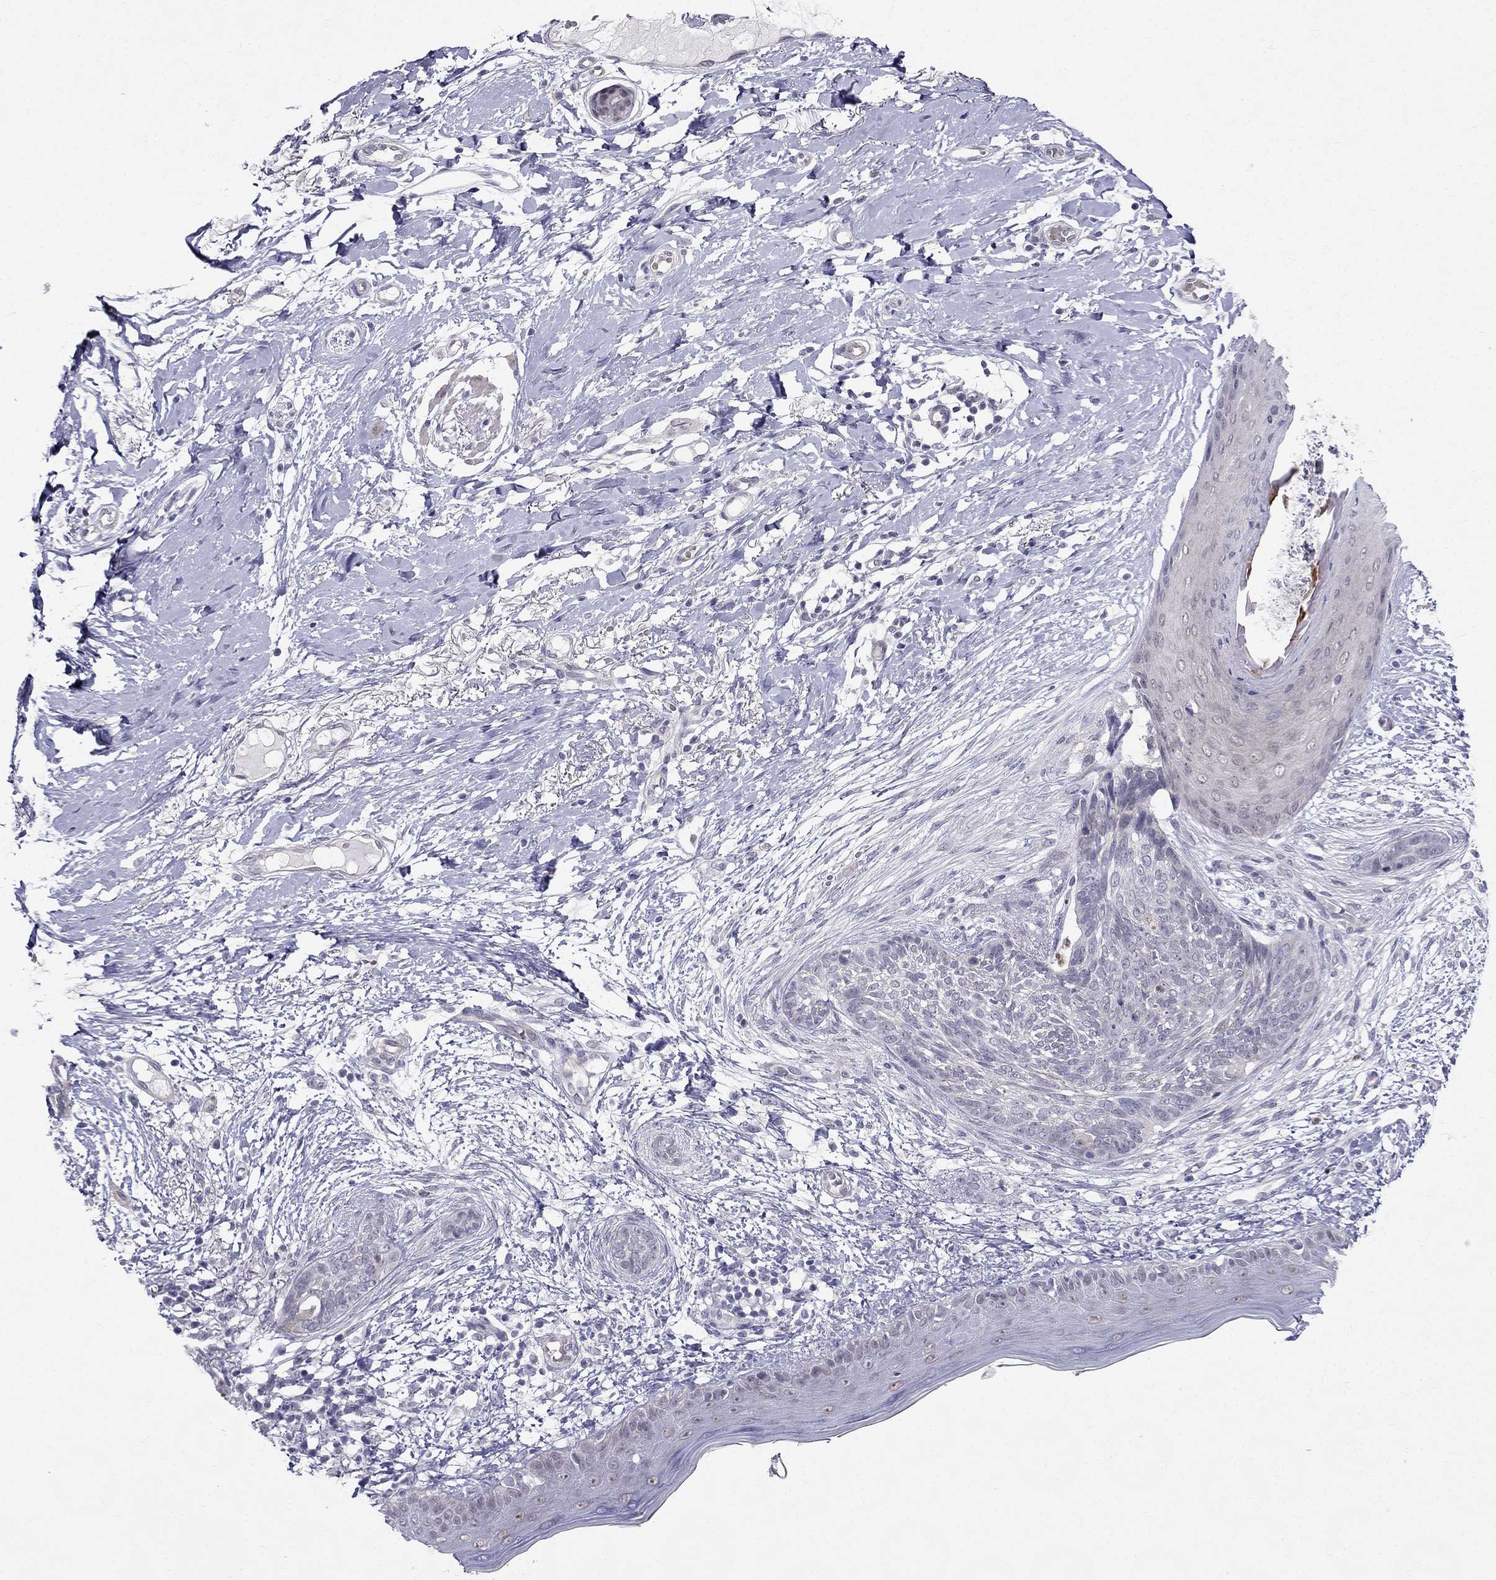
{"staining": {"intensity": "negative", "quantity": "none", "location": "none"}, "tissue": "skin cancer", "cell_type": "Tumor cells", "image_type": "cancer", "snomed": [{"axis": "morphology", "description": "Normal tissue, NOS"}, {"axis": "morphology", "description": "Basal cell carcinoma"}, {"axis": "topography", "description": "Skin"}], "caption": "There is no significant staining in tumor cells of skin cancer (basal cell carcinoma).", "gene": "BAG5", "patient": {"sex": "male", "age": 84}}